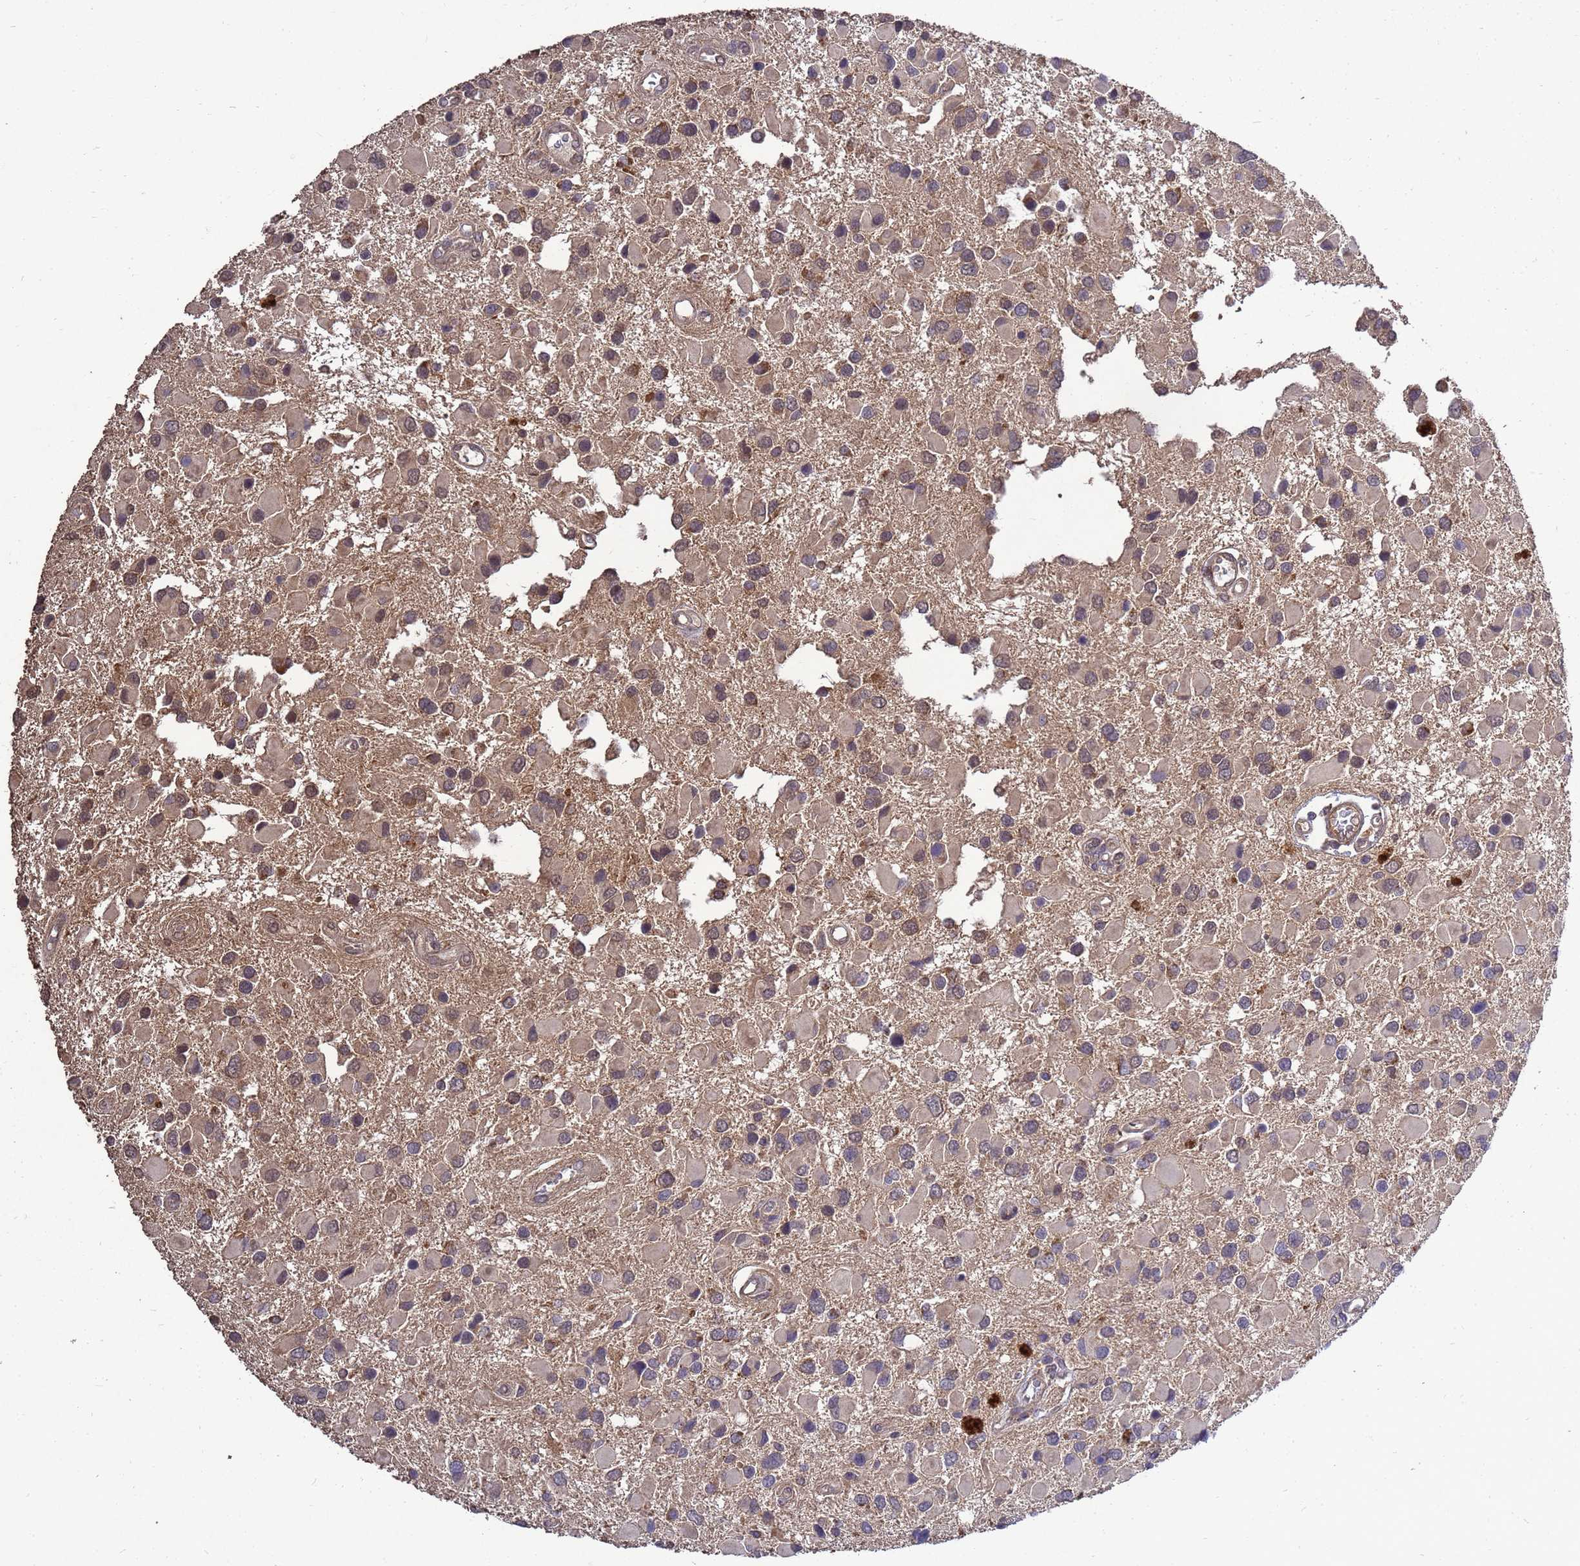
{"staining": {"intensity": "weak", "quantity": "<25%", "location": "cytoplasmic/membranous"}, "tissue": "glioma", "cell_type": "Tumor cells", "image_type": "cancer", "snomed": [{"axis": "morphology", "description": "Glioma, malignant, High grade"}, {"axis": "topography", "description": "Brain"}], "caption": "Malignant high-grade glioma was stained to show a protein in brown. There is no significant expression in tumor cells.", "gene": "RSPRY1", "patient": {"sex": "male", "age": 53}}